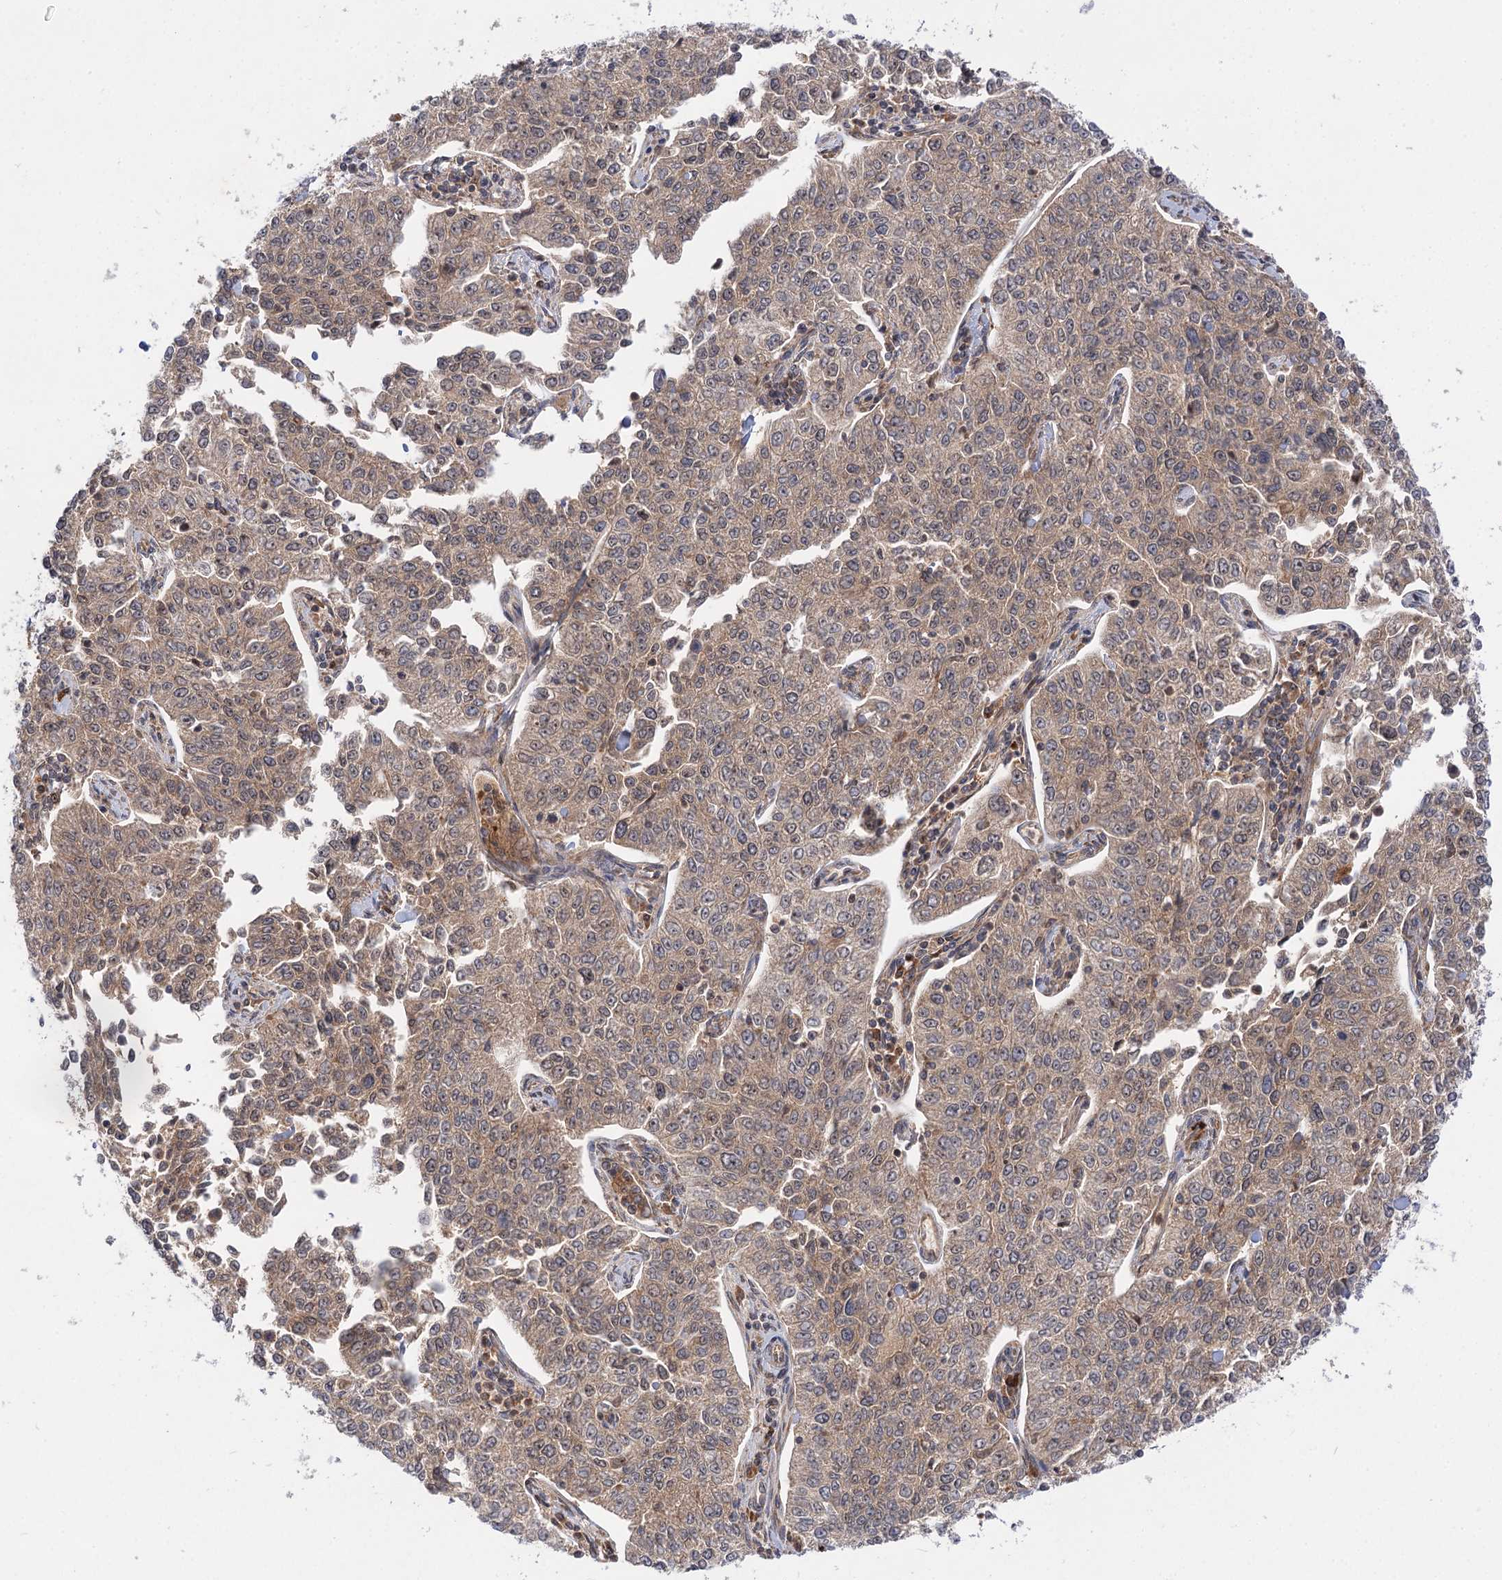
{"staining": {"intensity": "weak", "quantity": ">75%", "location": "cytoplasmic/membranous"}, "tissue": "cervical cancer", "cell_type": "Tumor cells", "image_type": "cancer", "snomed": [{"axis": "morphology", "description": "Squamous cell carcinoma, NOS"}, {"axis": "topography", "description": "Cervix"}], "caption": "Human squamous cell carcinoma (cervical) stained with a brown dye displays weak cytoplasmic/membranous positive positivity in approximately >75% of tumor cells.", "gene": "PATL1", "patient": {"sex": "female", "age": 35}}